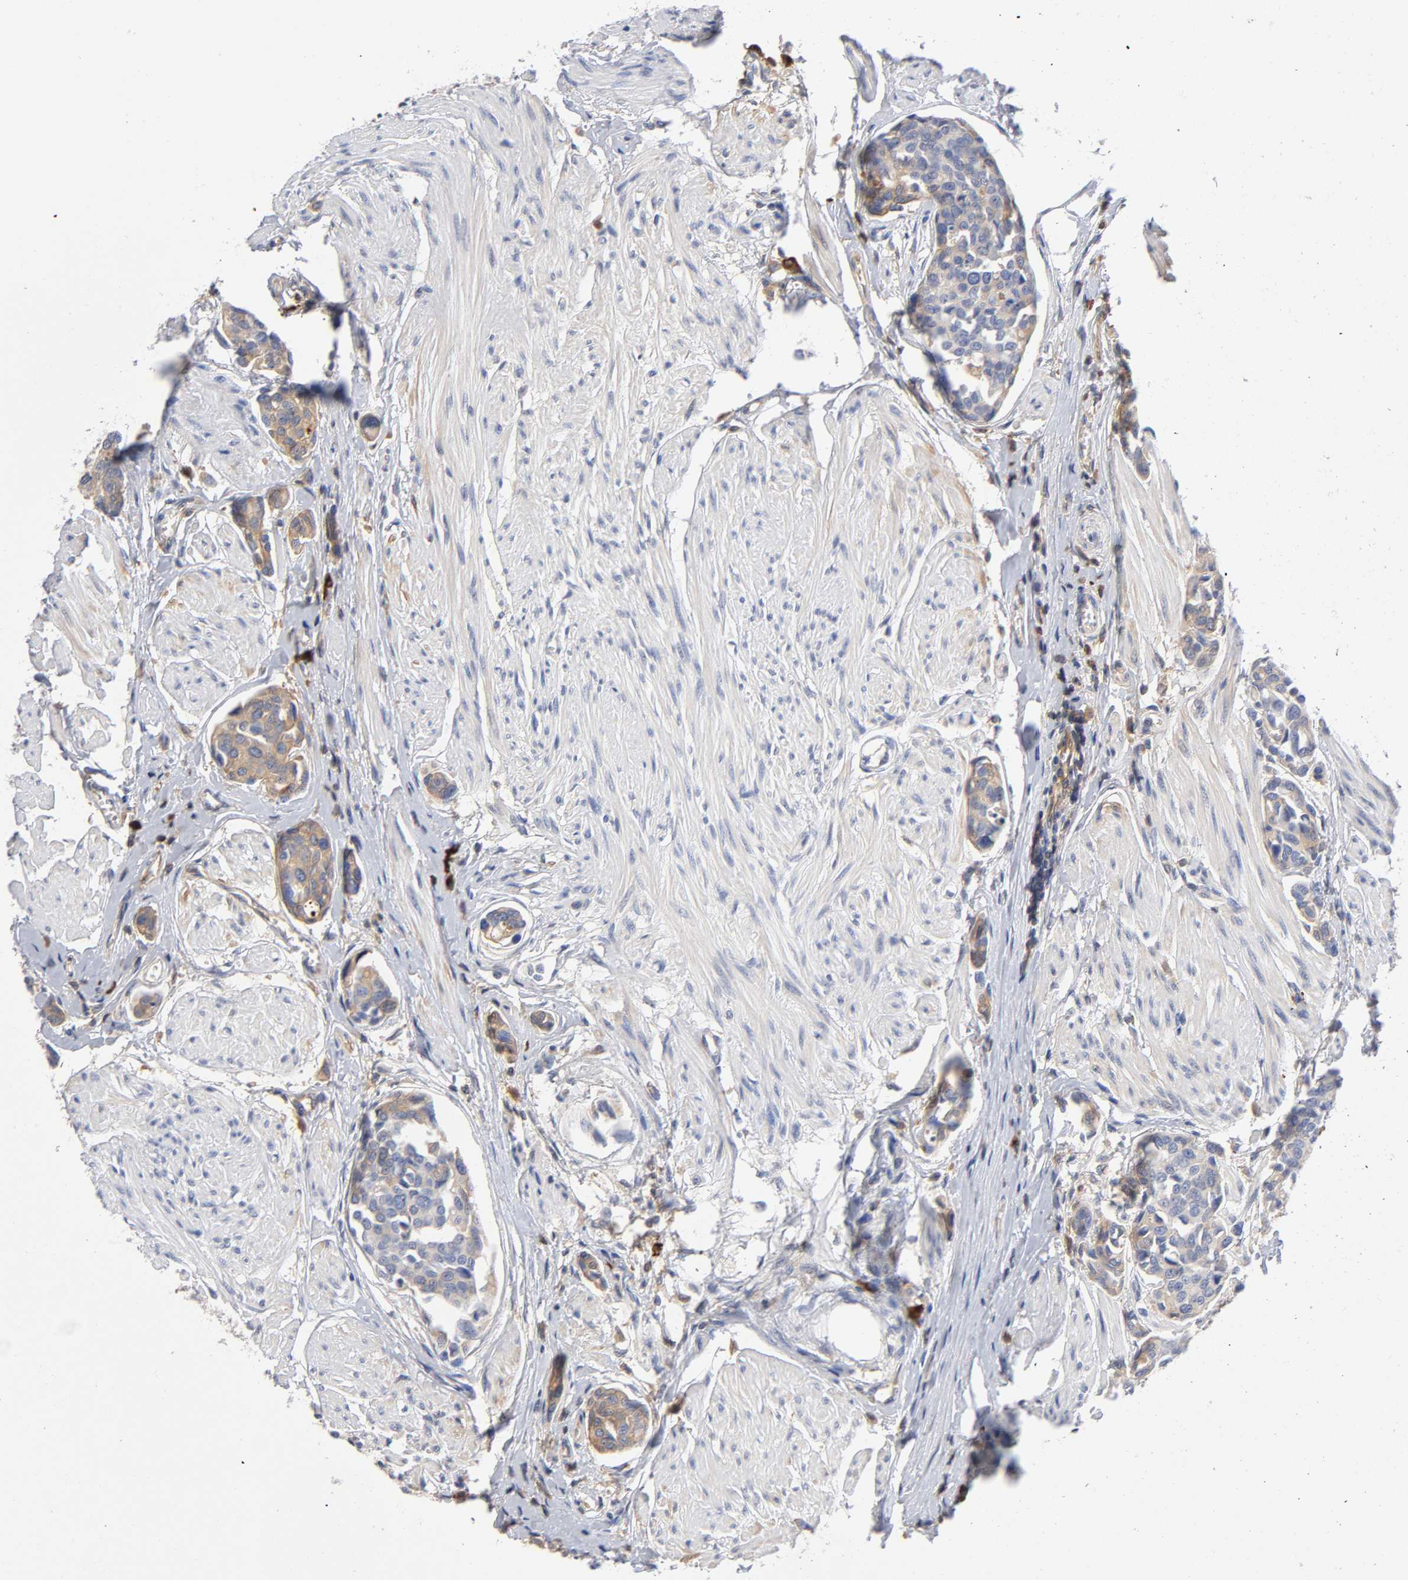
{"staining": {"intensity": "weak", "quantity": ">75%", "location": "cytoplasmic/membranous"}, "tissue": "urothelial cancer", "cell_type": "Tumor cells", "image_type": "cancer", "snomed": [{"axis": "morphology", "description": "Urothelial carcinoma, High grade"}, {"axis": "topography", "description": "Urinary bladder"}], "caption": "Protein expression analysis of urothelial cancer reveals weak cytoplasmic/membranous staining in about >75% of tumor cells. (brown staining indicates protein expression, while blue staining denotes nuclei).", "gene": "NOVA1", "patient": {"sex": "male", "age": 78}}